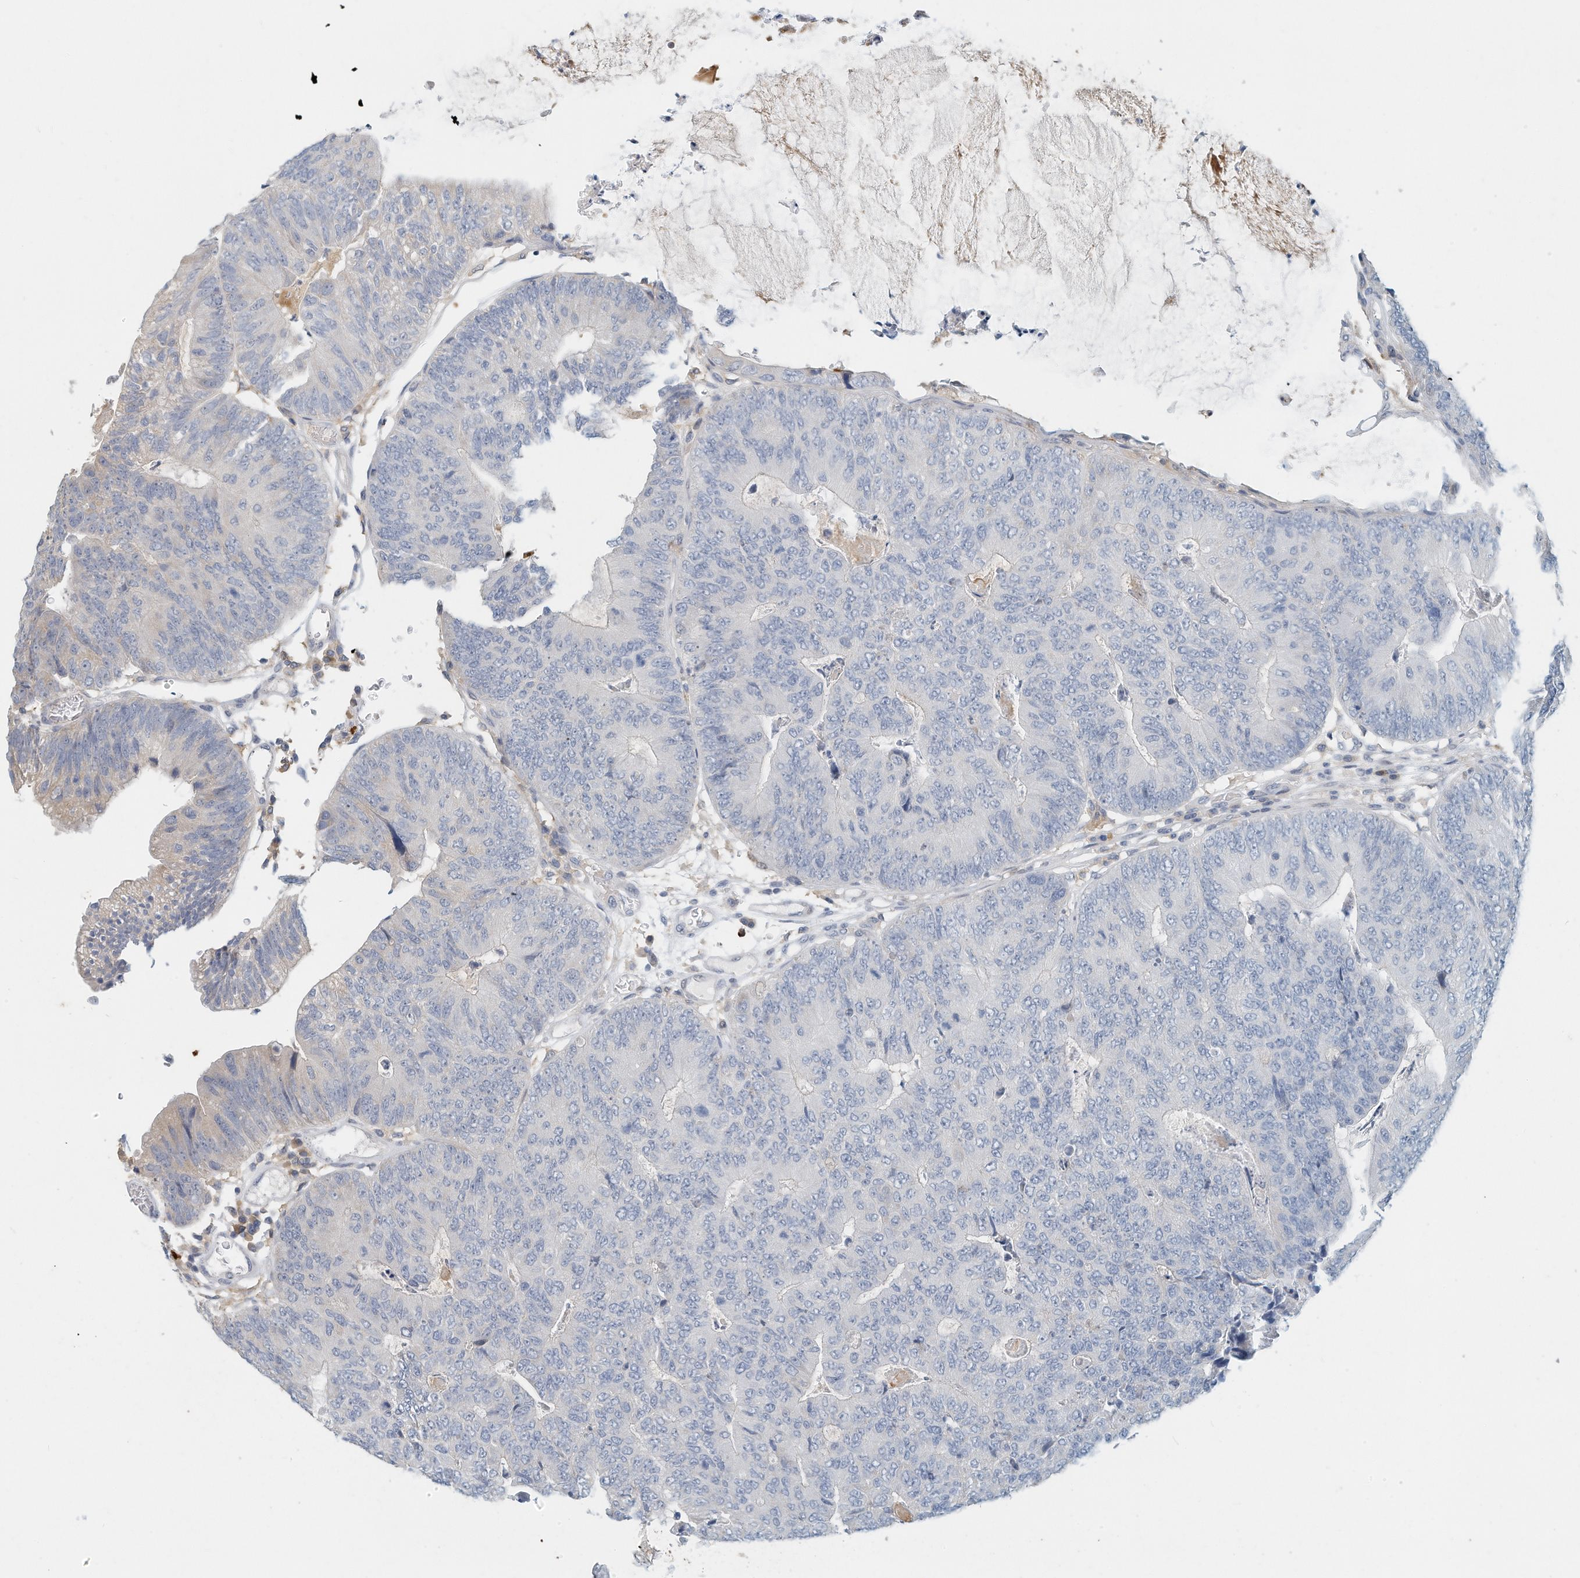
{"staining": {"intensity": "negative", "quantity": "none", "location": "none"}, "tissue": "colorectal cancer", "cell_type": "Tumor cells", "image_type": "cancer", "snomed": [{"axis": "morphology", "description": "Adenocarcinoma, NOS"}, {"axis": "topography", "description": "Colon"}], "caption": "Tumor cells are negative for protein expression in human adenocarcinoma (colorectal).", "gene": "MICAL1", "patient": {"sex": "female", "age": 67}}